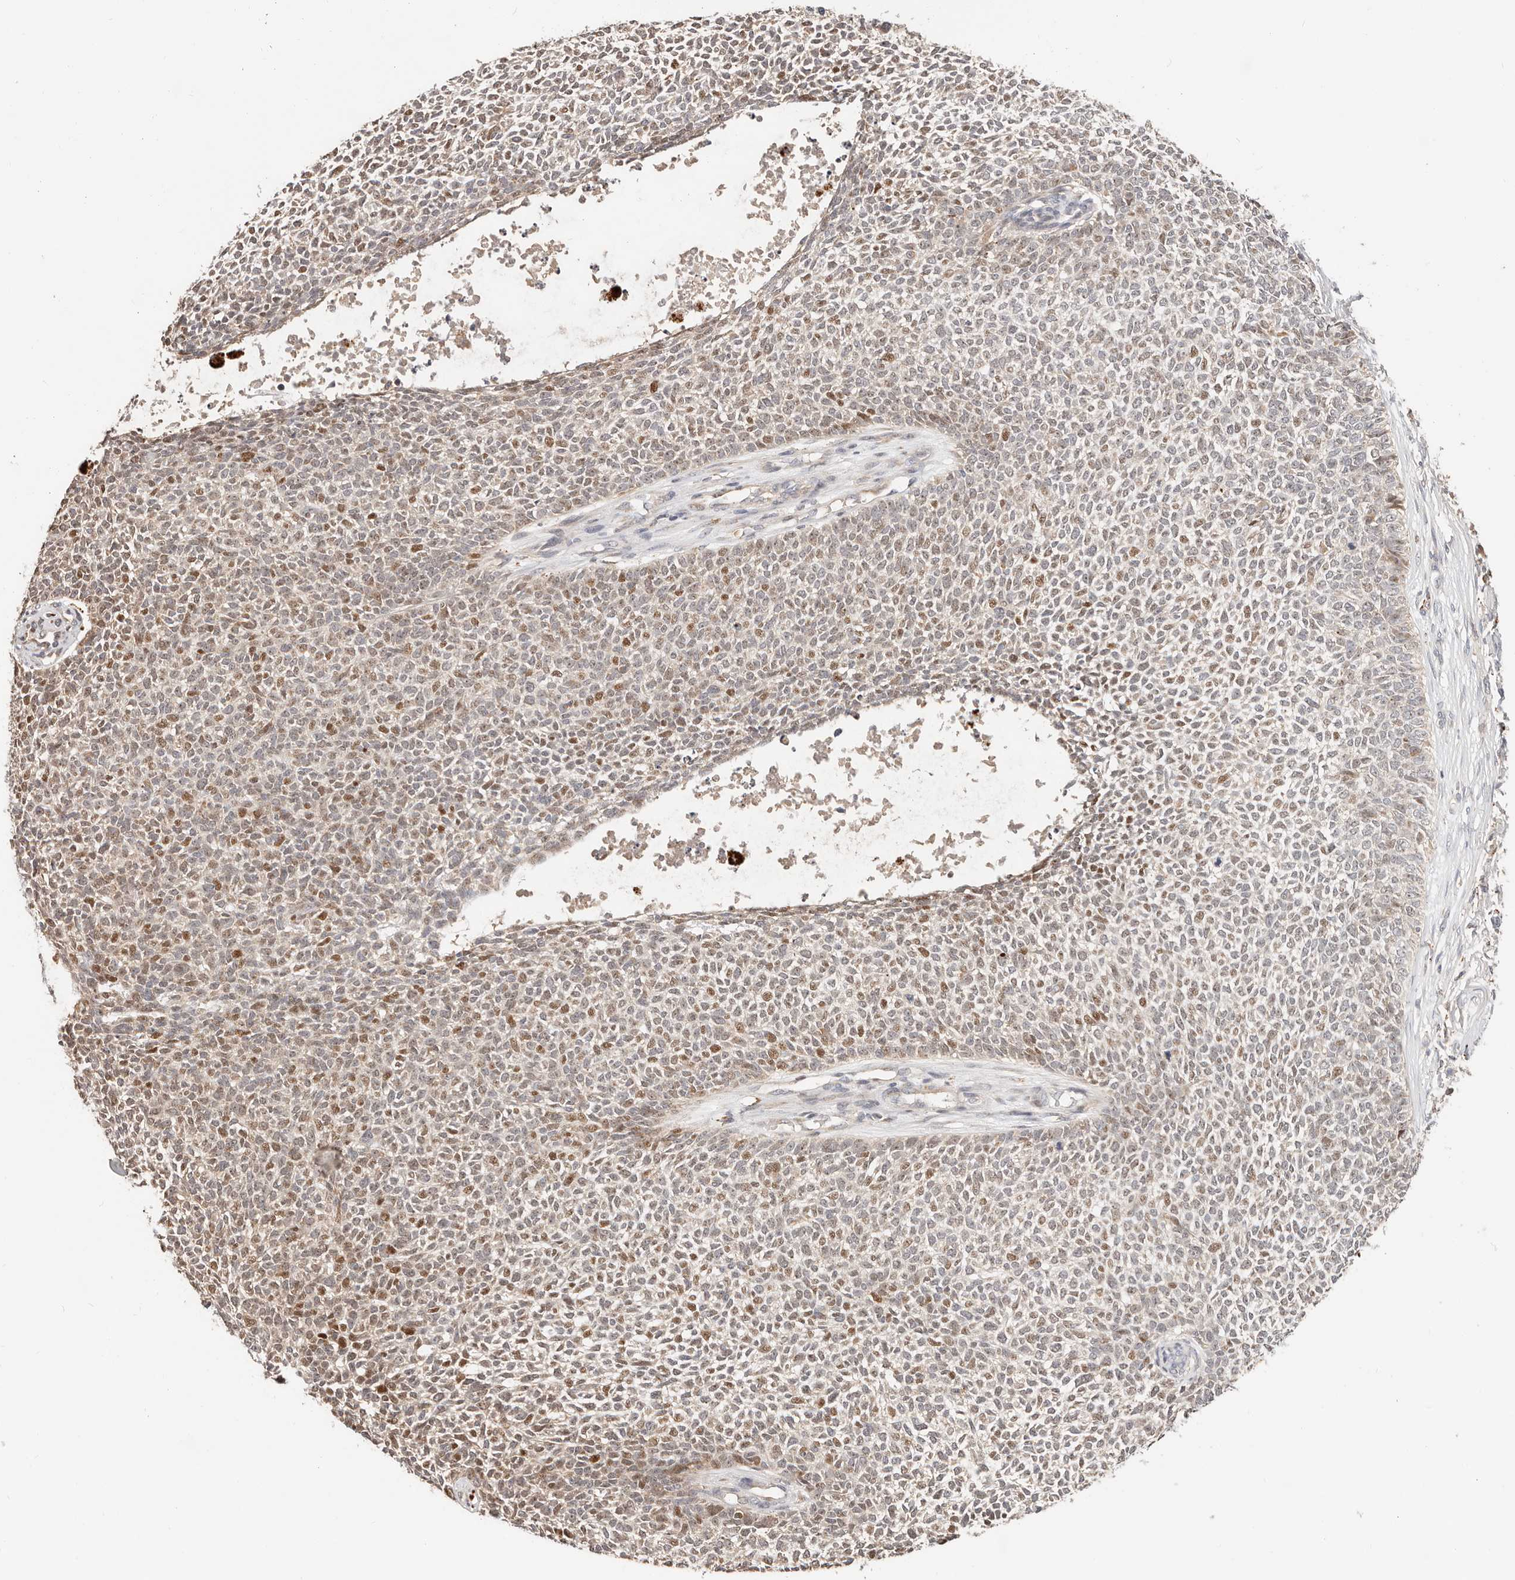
{"staining": {"intensity": "moderate", "quantity": "25%-75%", "location": "nuclear"}, "tissue": "skin cancer", "cell_type": "Tumor cells", "image_type": "cancer", "snomed": [{"axis": "morphology", "description": "Basal cell carcinoma"}, {"axis": "topography", "description": "Skin"}], "caption": "A brown stain shows moderate nuclear expression of a protein in skin cancer tumor cells.", "gene": "ZRANB1", "patient": {"sex": "female", "age": 84}}